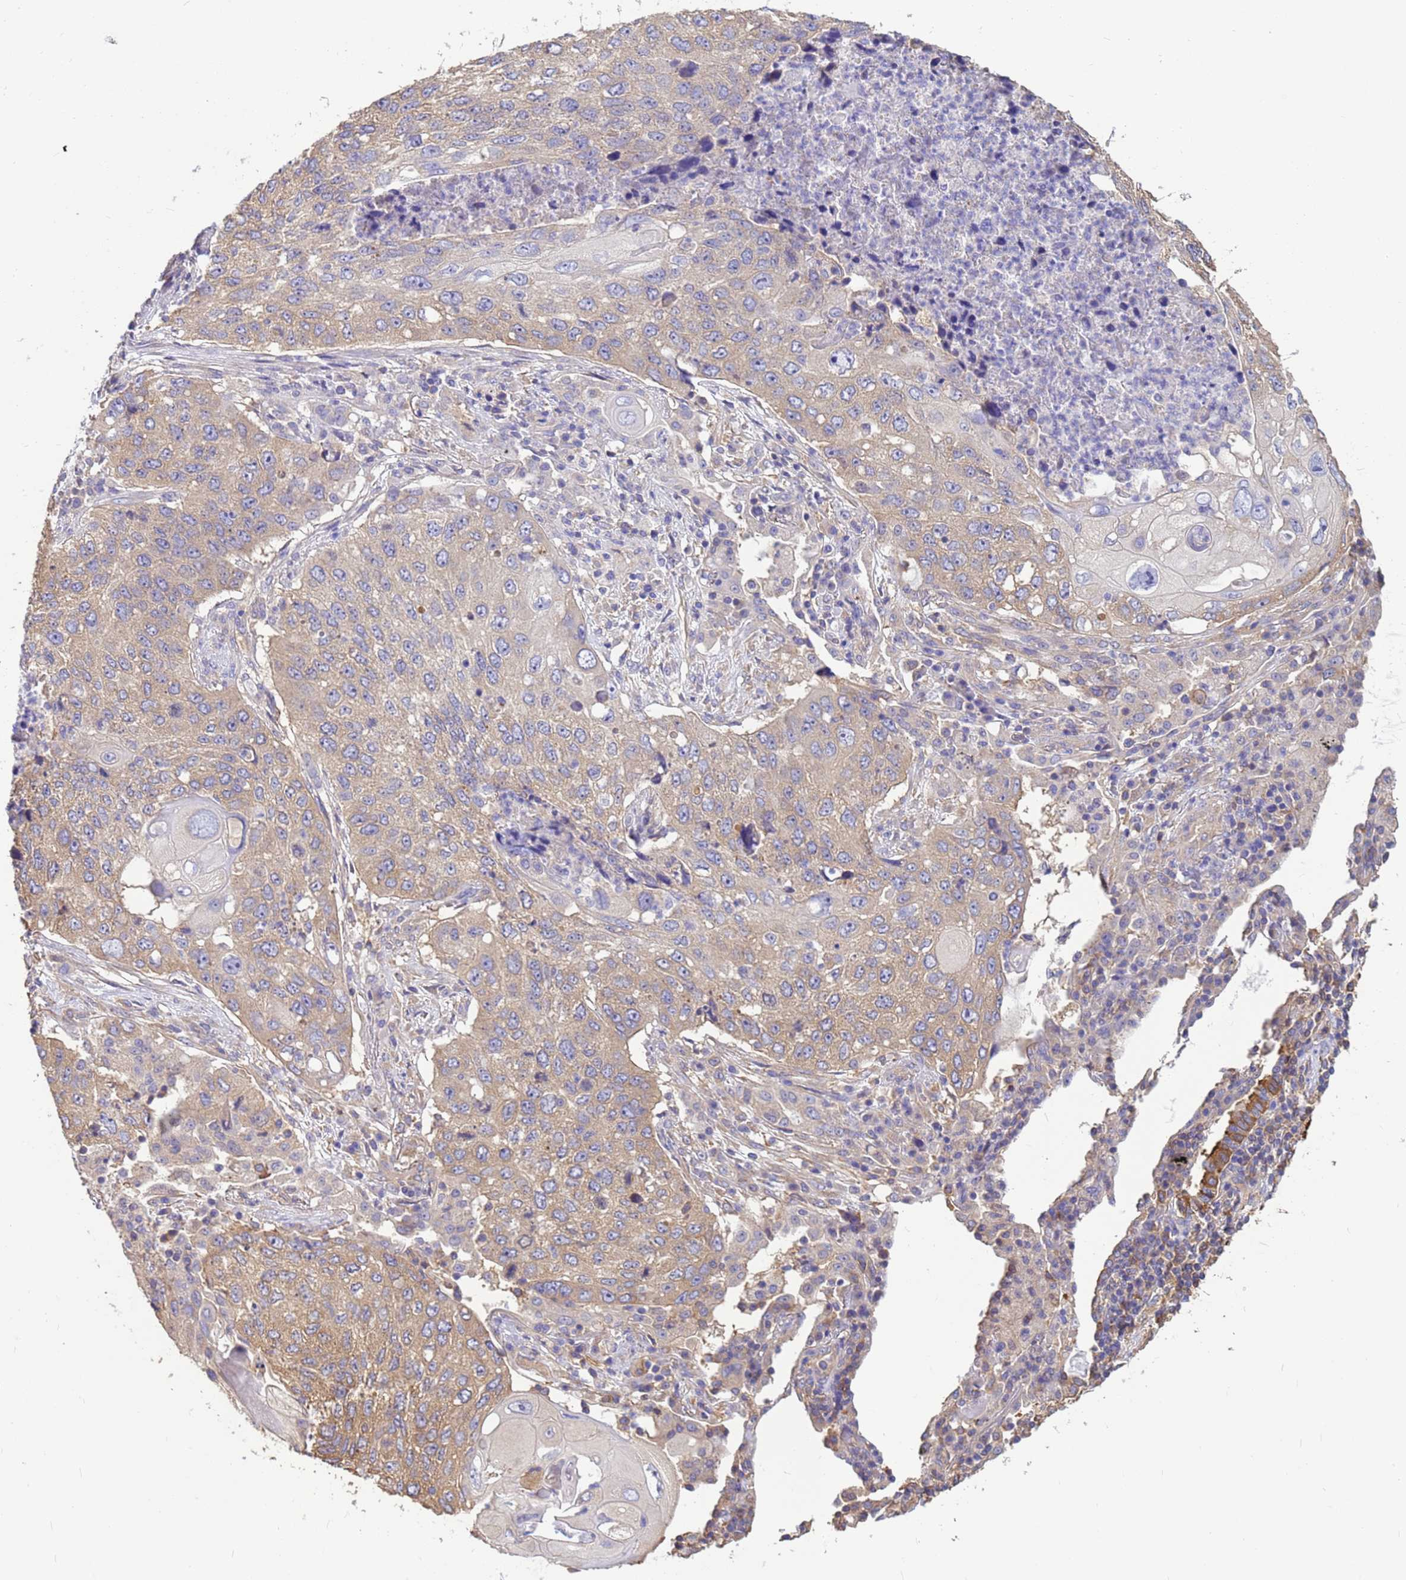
{"staining": {"intensity": "moderate", "quantity": "<25%", "location": "cytoplasmic/membranous"}, "tissue": "lung cancer", "cell_type": "Tumor cells", "image_type": "cancer", "snomed": [{"axis": "morphology", "description": "Squamous cell carcinoma, NOS"}, {"axis": "topography", "description": "Lung"}], "caption": "Human lung cancer stained with a brown dye demonstrates moderate cytoplasmic/membranous positive staining in approximately <25% of tumor cells.", "gene": "TUBB1", "patient": {"sex": "female", "age": 63}}